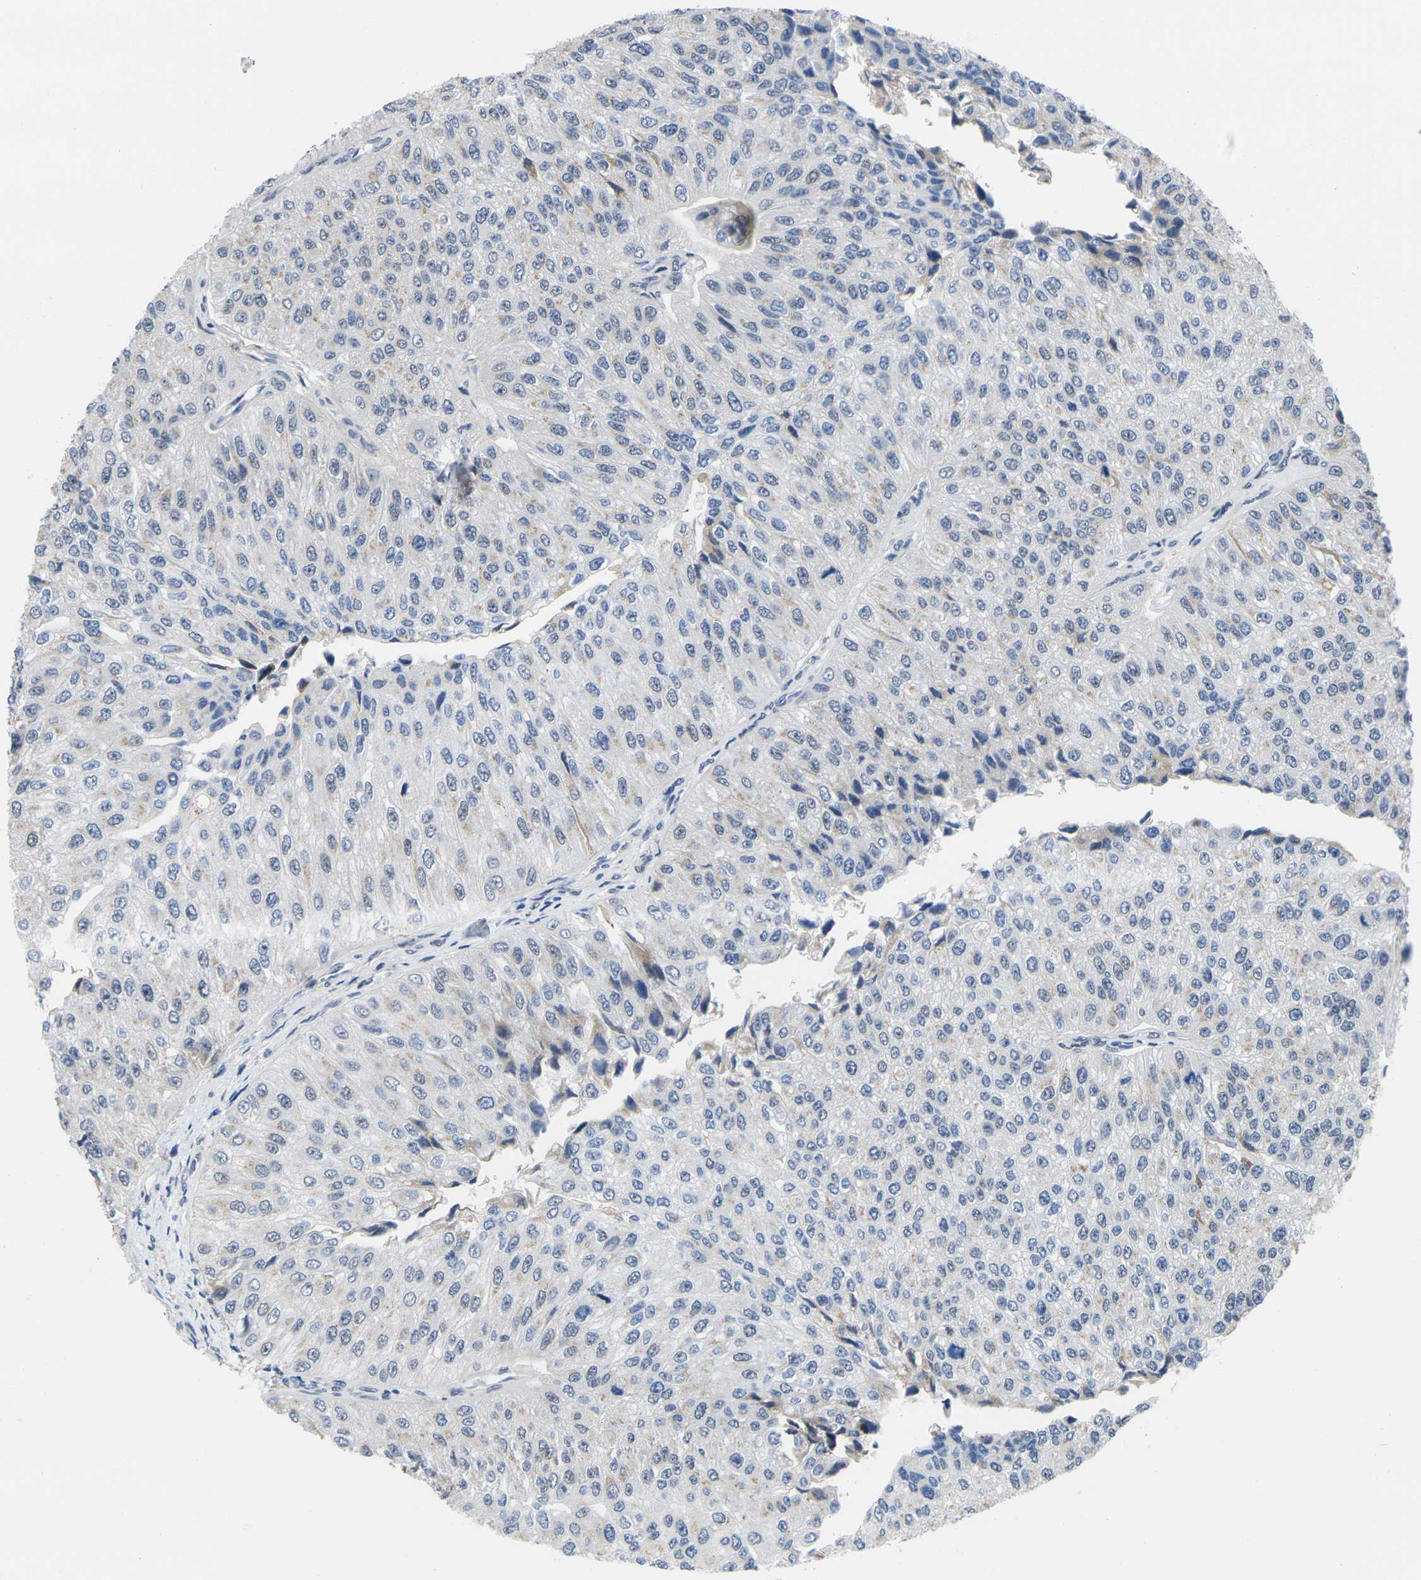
{"staining": {"intensity": "moderate", "quantity": "<25%", "location": "cytoplasmic/membranous"}, "tissue": "urothelial cancer", "cell_type": "Tumor cells", "image_type": "cancer", "snomed": [{"axis": "morphology", "description": "Urothelial carcinoma, High grade"}, {"axis": "topography", "description": "Kidney"}, {"axis": "topography", "description": "Urinary bladder"}], "caption": "Immunohistochemistry (IHC) micrograph of neoplastic tissue: urothelial cancer stained using immunohistochemistry (IHC) reveals low levels of moderate protein expression localized specifically in the cytoplasmic/membranous of tumor cells, appearing as a cytoplasmic/membranous brown color.", "gene": "RBM7", "patient": {"sex": "male", "age": 77}}